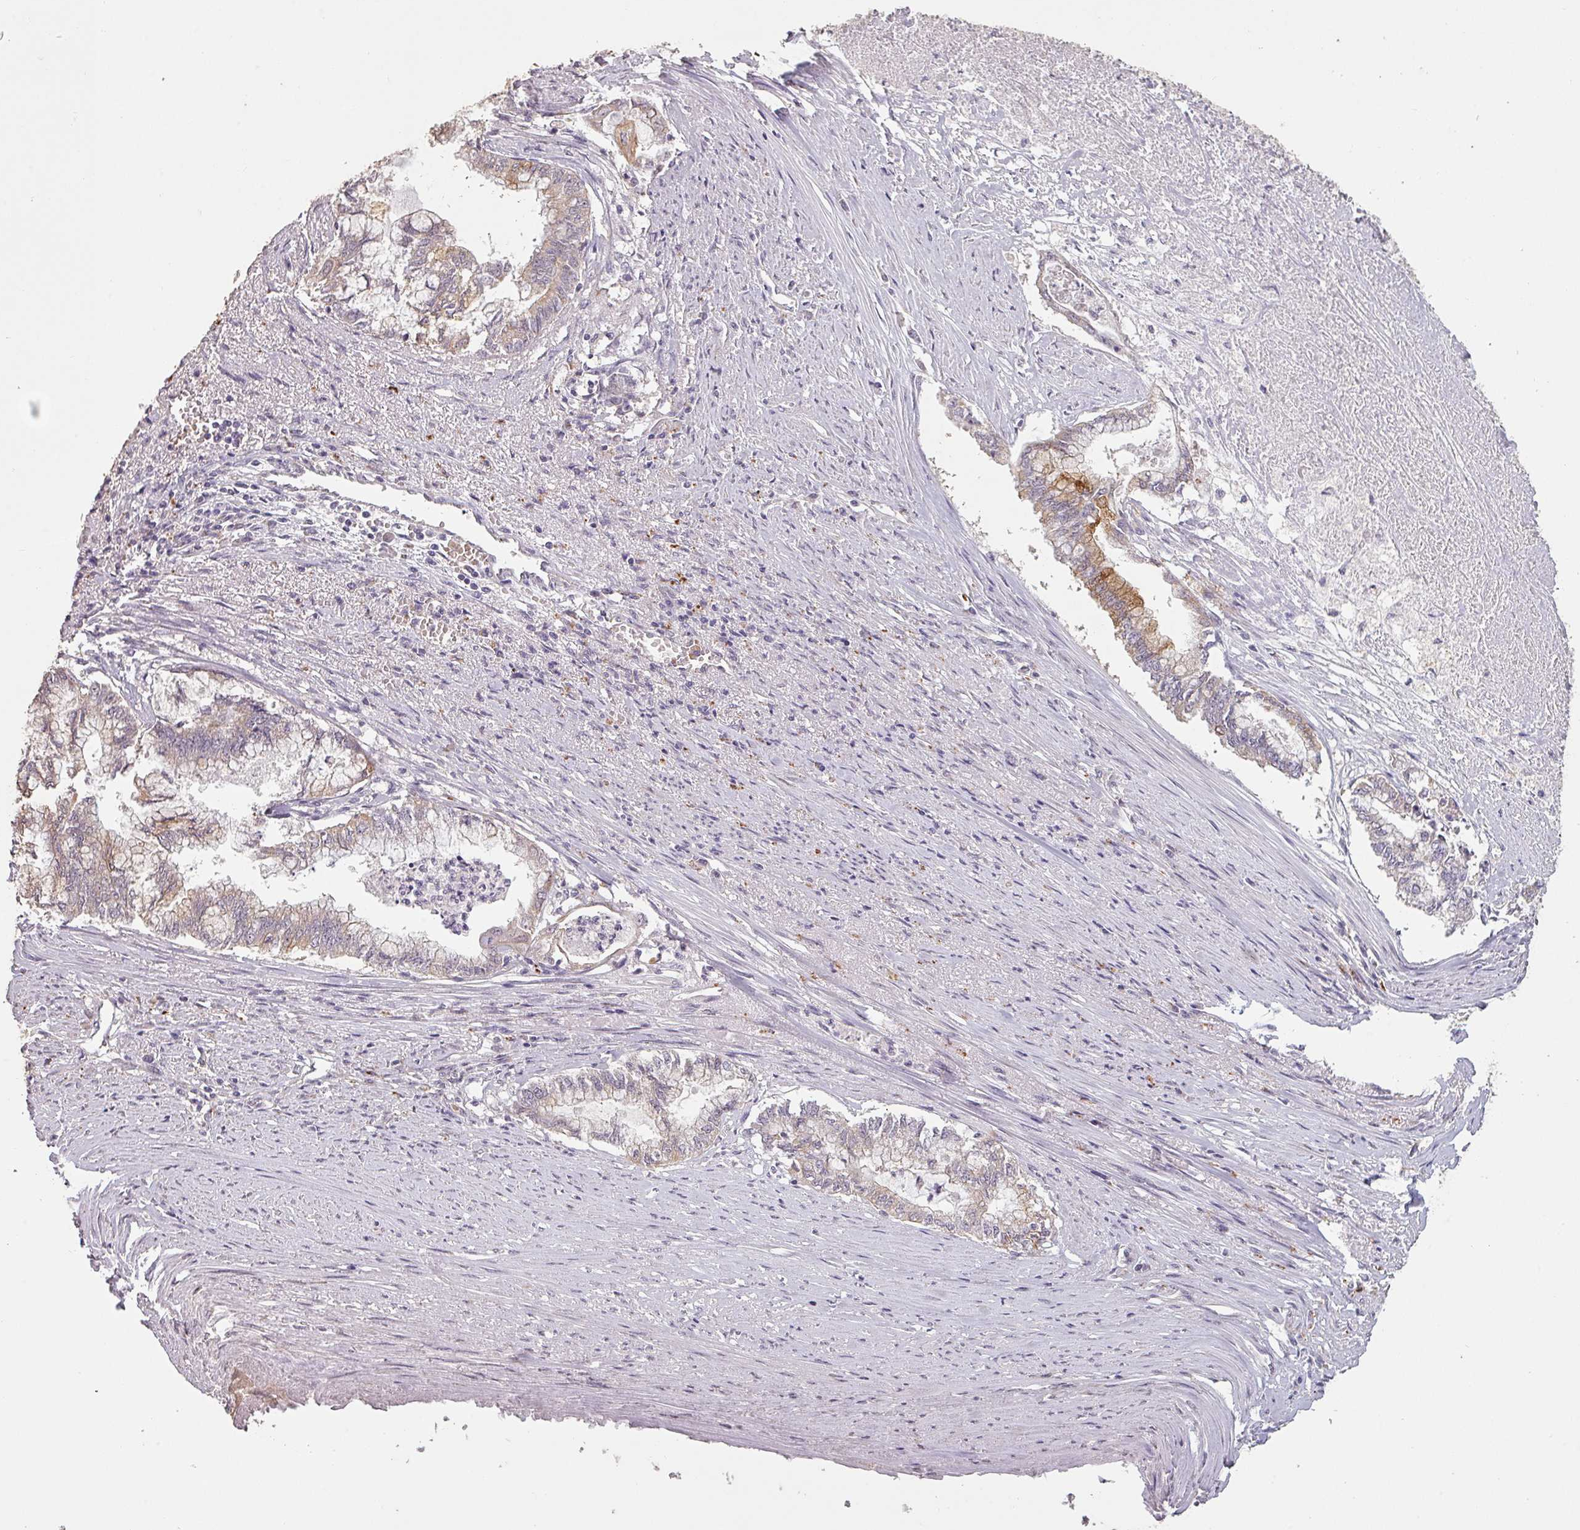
{"staining": {"intensity": "strong", "quantity": "<25%", "location": "cytoplasmic/membranous"}, "tissue": "endometrial cancer", "cell_type": "Tumor cells", "image_type": "cancer", "snomed": [{"axis": "morphology", "description": "Adenocarcinoma, NOS"}, {"axis": "topography", "description": "Endometrium"}], "caption": "DAB immunohistochemical staining of adenocarcinoma (endometrial) displays strong cytoplasmic/membranous protein positivity in approximately <25% of tumor cells. (DAB = brown stain, brightfield microscopy at high magnification).", "gene": "LYPLA1", "patient": {"sex": "female", "age": 79}}